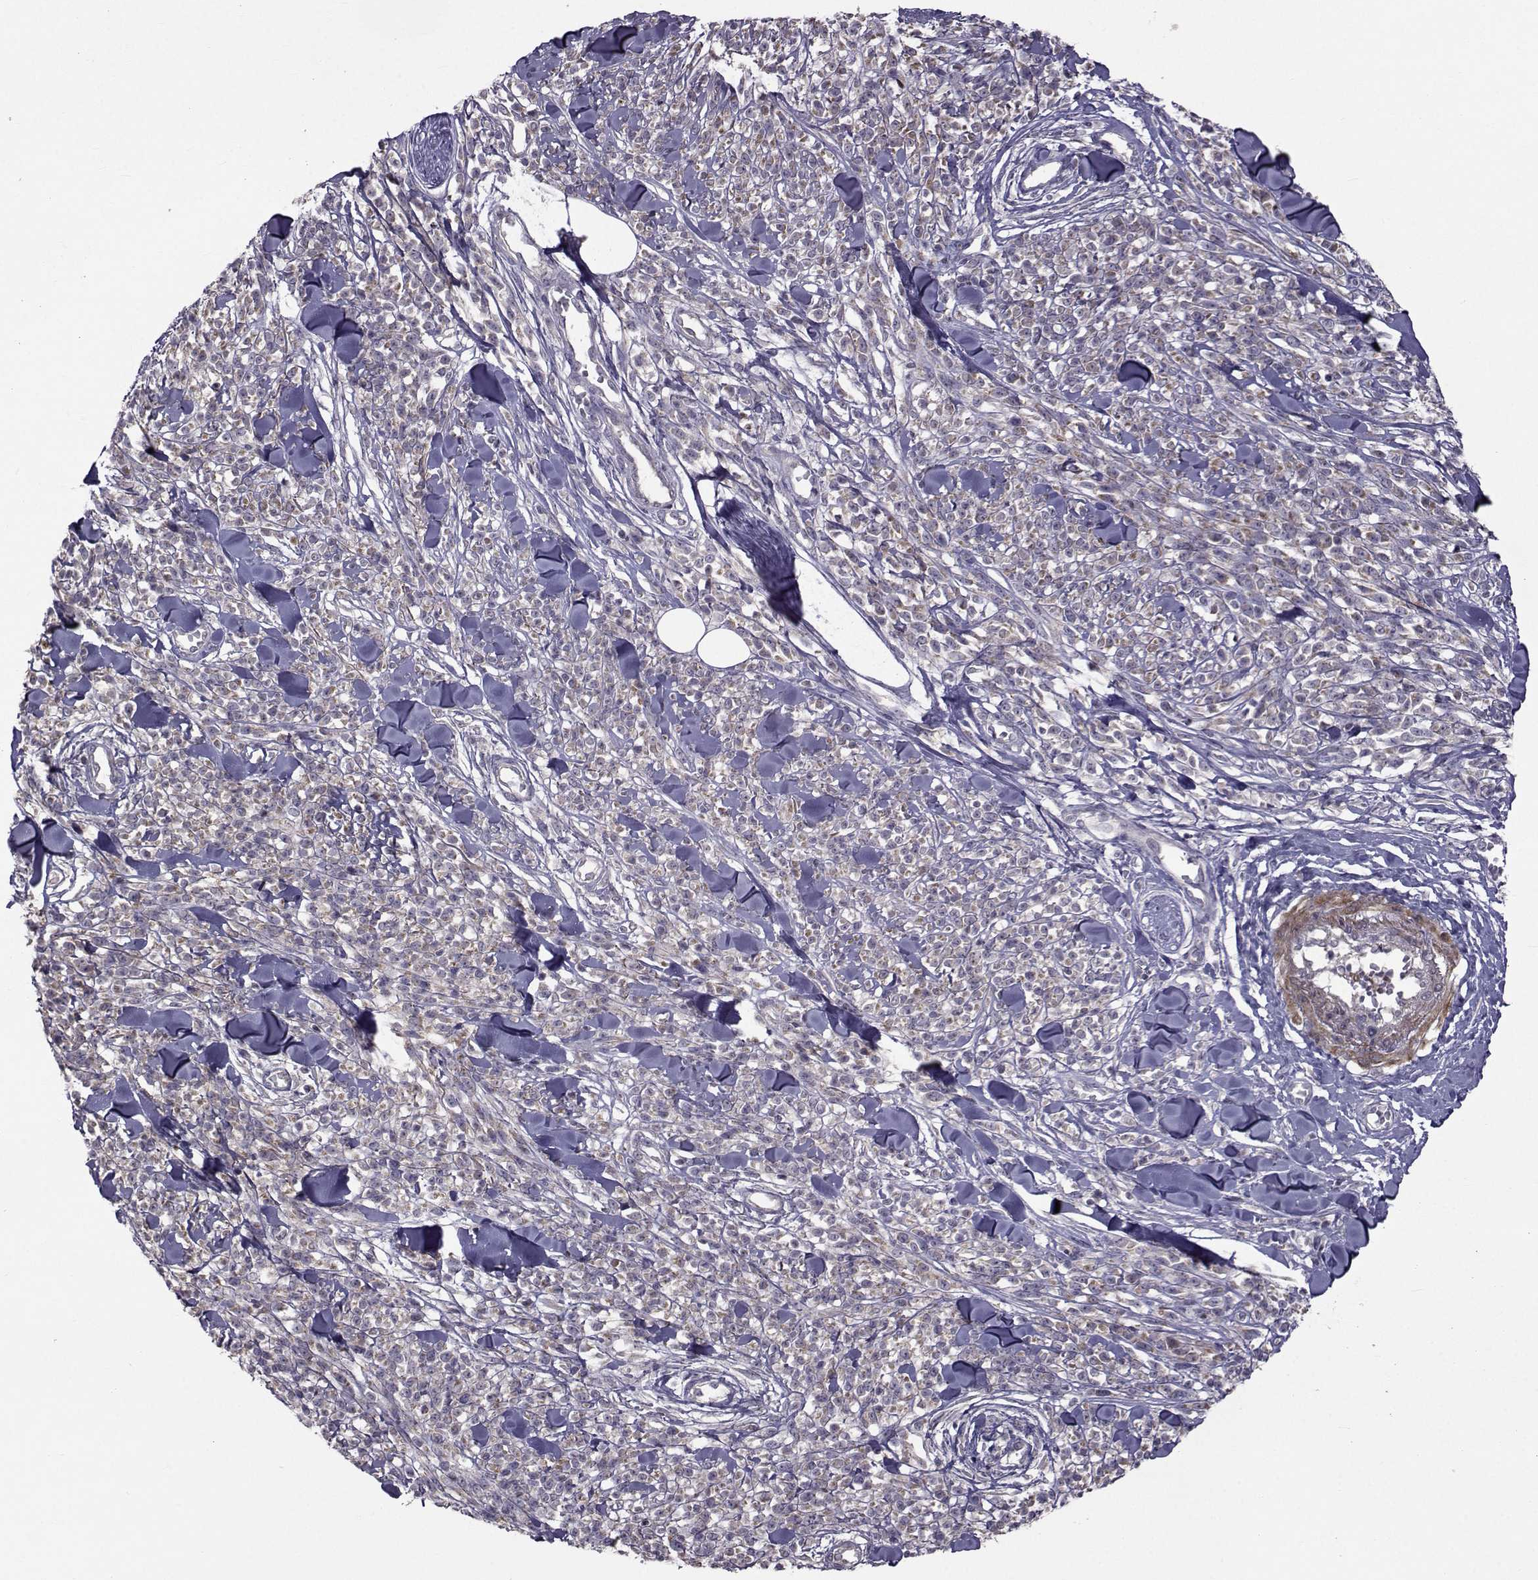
{"staining": {"intensity": "negative", "quantity": "none", "location": "none"}, "tissue": "melanoma", "cell_type": "Tumor cells", "image_type": "cancer", "snomed": [{"axis": "morphology", "description": "Malignant melanoma, NOS"}, {"axis": "topography", "description": "Skin"}, {"axis": "topography", "description": "Skin of trunk"}], "caption": "This is an IHC photomicrograph of human malignant melanoma. There is no staining in tumor cells.", "gene": "CFAP74", "patient": {"sex": "male", "age": 74}}